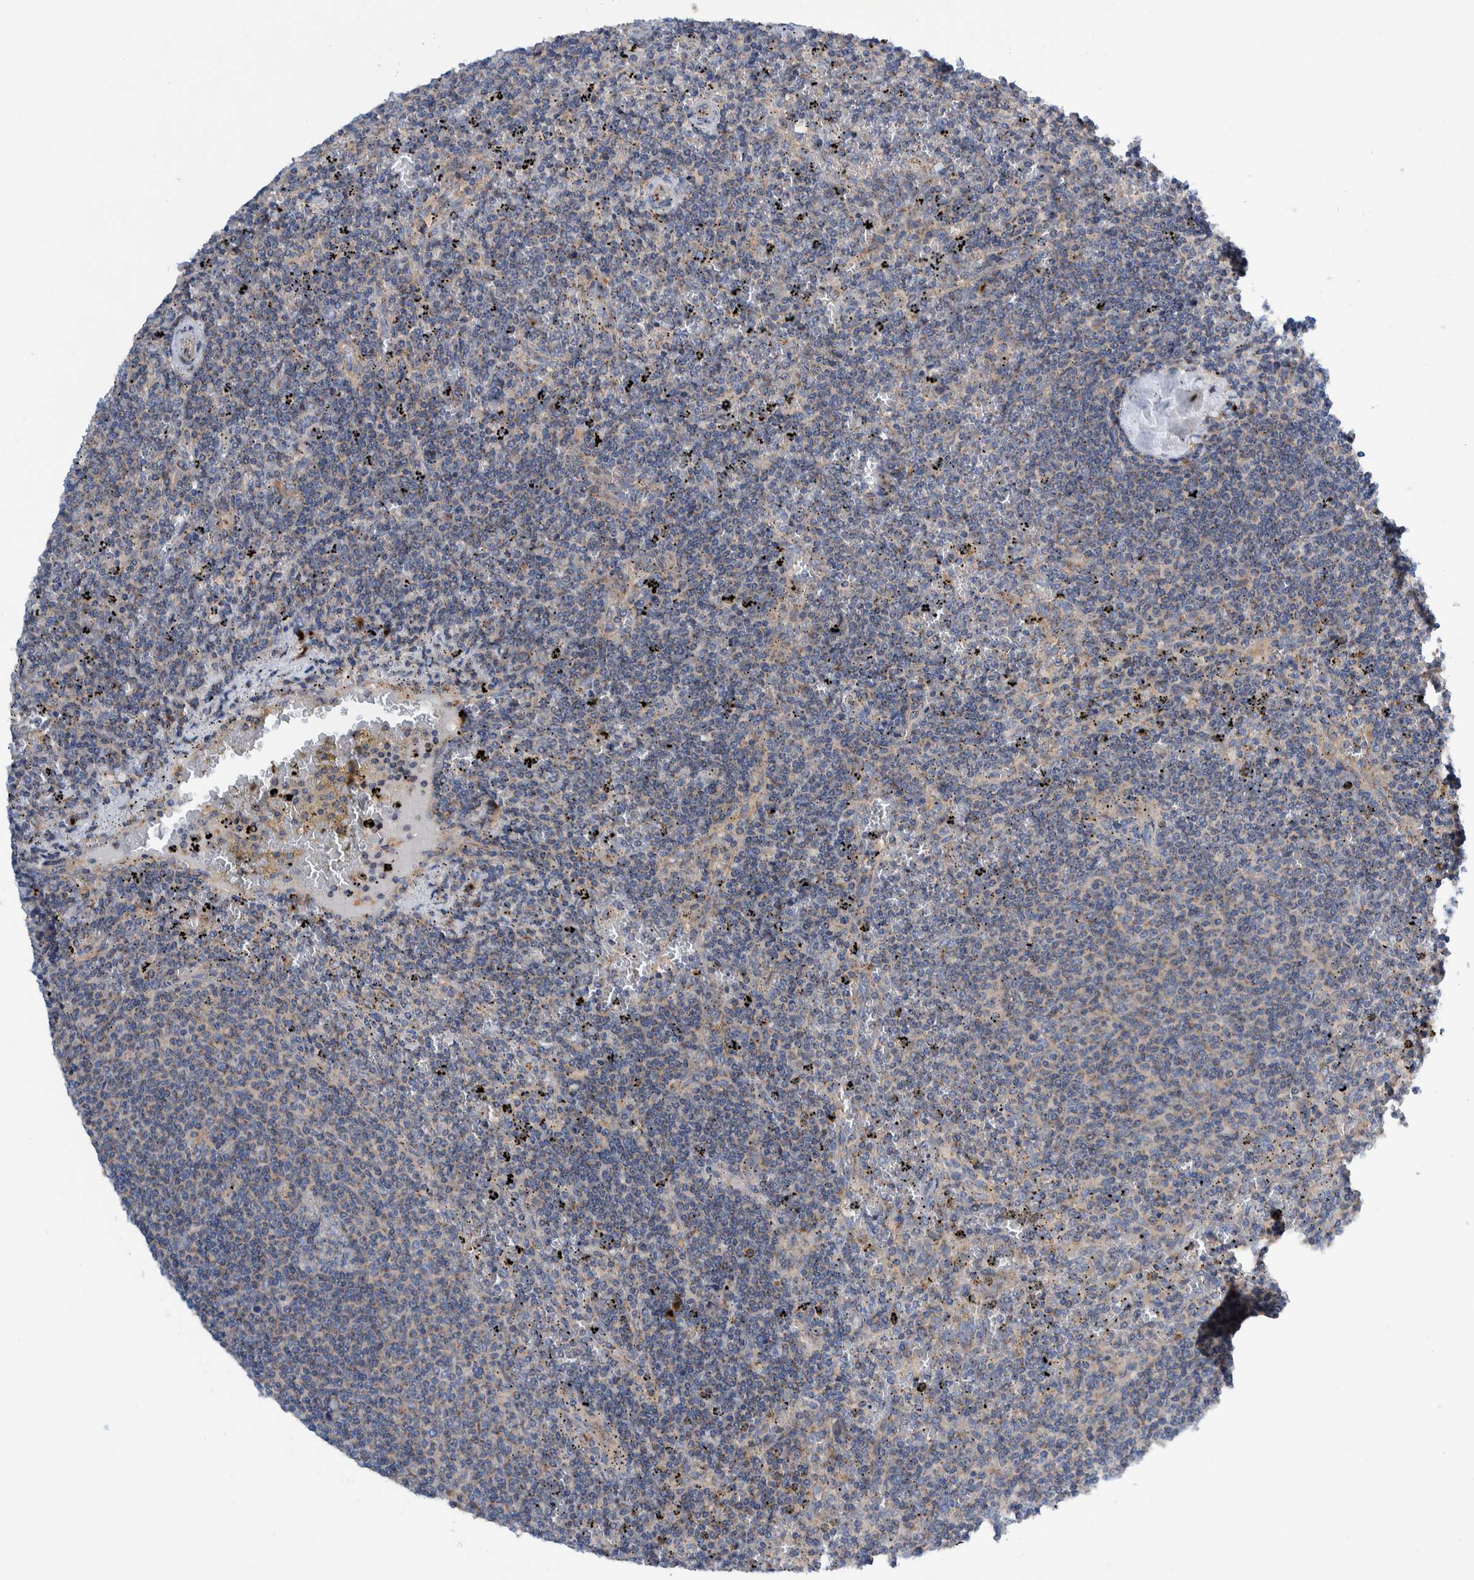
{"staining": {"intensity": "negative", "quantity": "none", "location": "none"}, "tissue": "lymphoma", "cell_type": "Tumor cells", "image_type": "cancer", "snomed": [{"axis": "morphology", "description": "Malignant lymphoma, non-Hodgkin's type, Low grade"}, {"axis": "topography", "description": "Spleen"}], "caption": "Tumor cells are negative for brown protein staining in low-grade malignant lymphoma, non-Hodgkin's type. (Immunohistochemistry (ihc), brightfield microscopy, high magnification).", "gene": "TRIM58", "patient": {"sex": "female", "age": 50}}